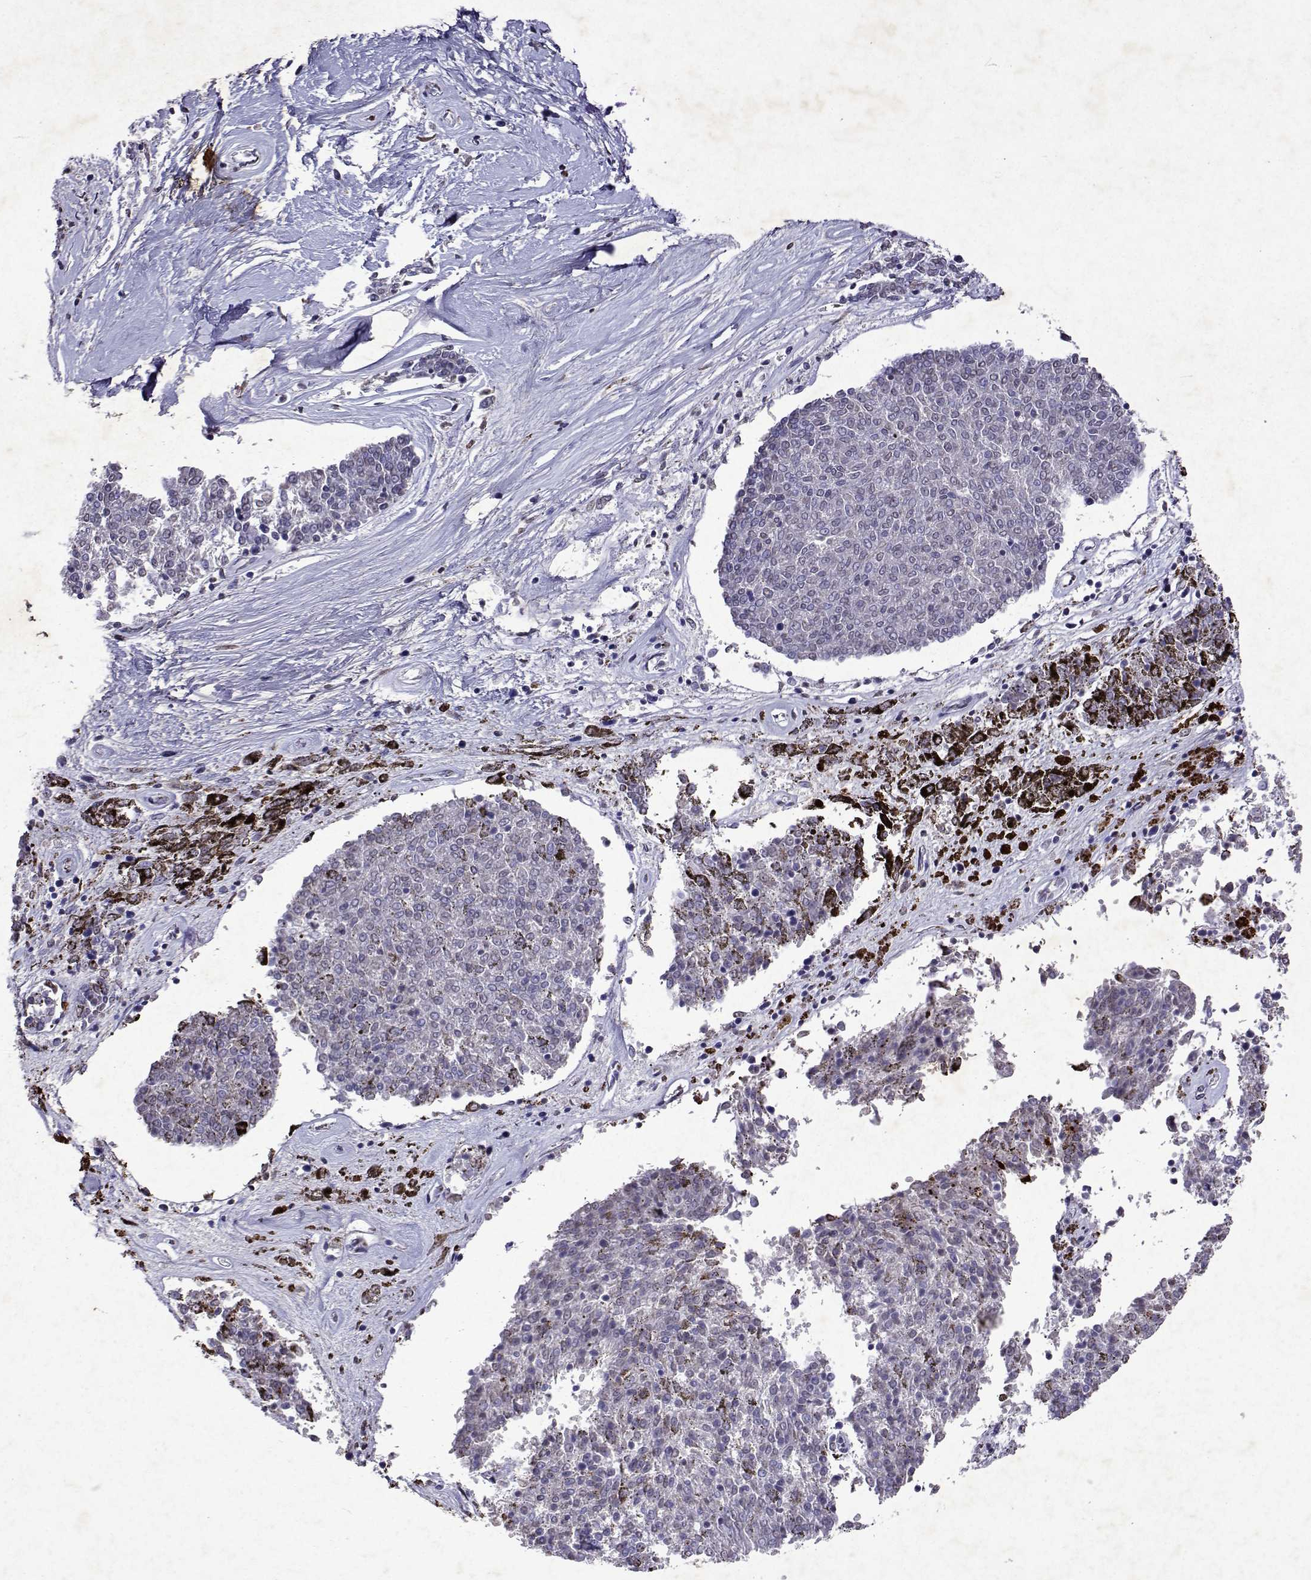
{"staining": {"intensity": "negative", "quantity": "none", "location": "none"}, "tissue": "melanoma", "cell_type": "Tumor cells", "image_type": "cancer", "snomed": [{"axis": "morphology", "description": "Malignant melanoma, NOS"}, {"axis": "topography", "description": "Skin"}], "caption": "Immunohistochemical staining of melanoma exhibits no significant expression in tumor cells.", "gene": "DUSP28", "patient": {"sex": "female", "age": 72}}